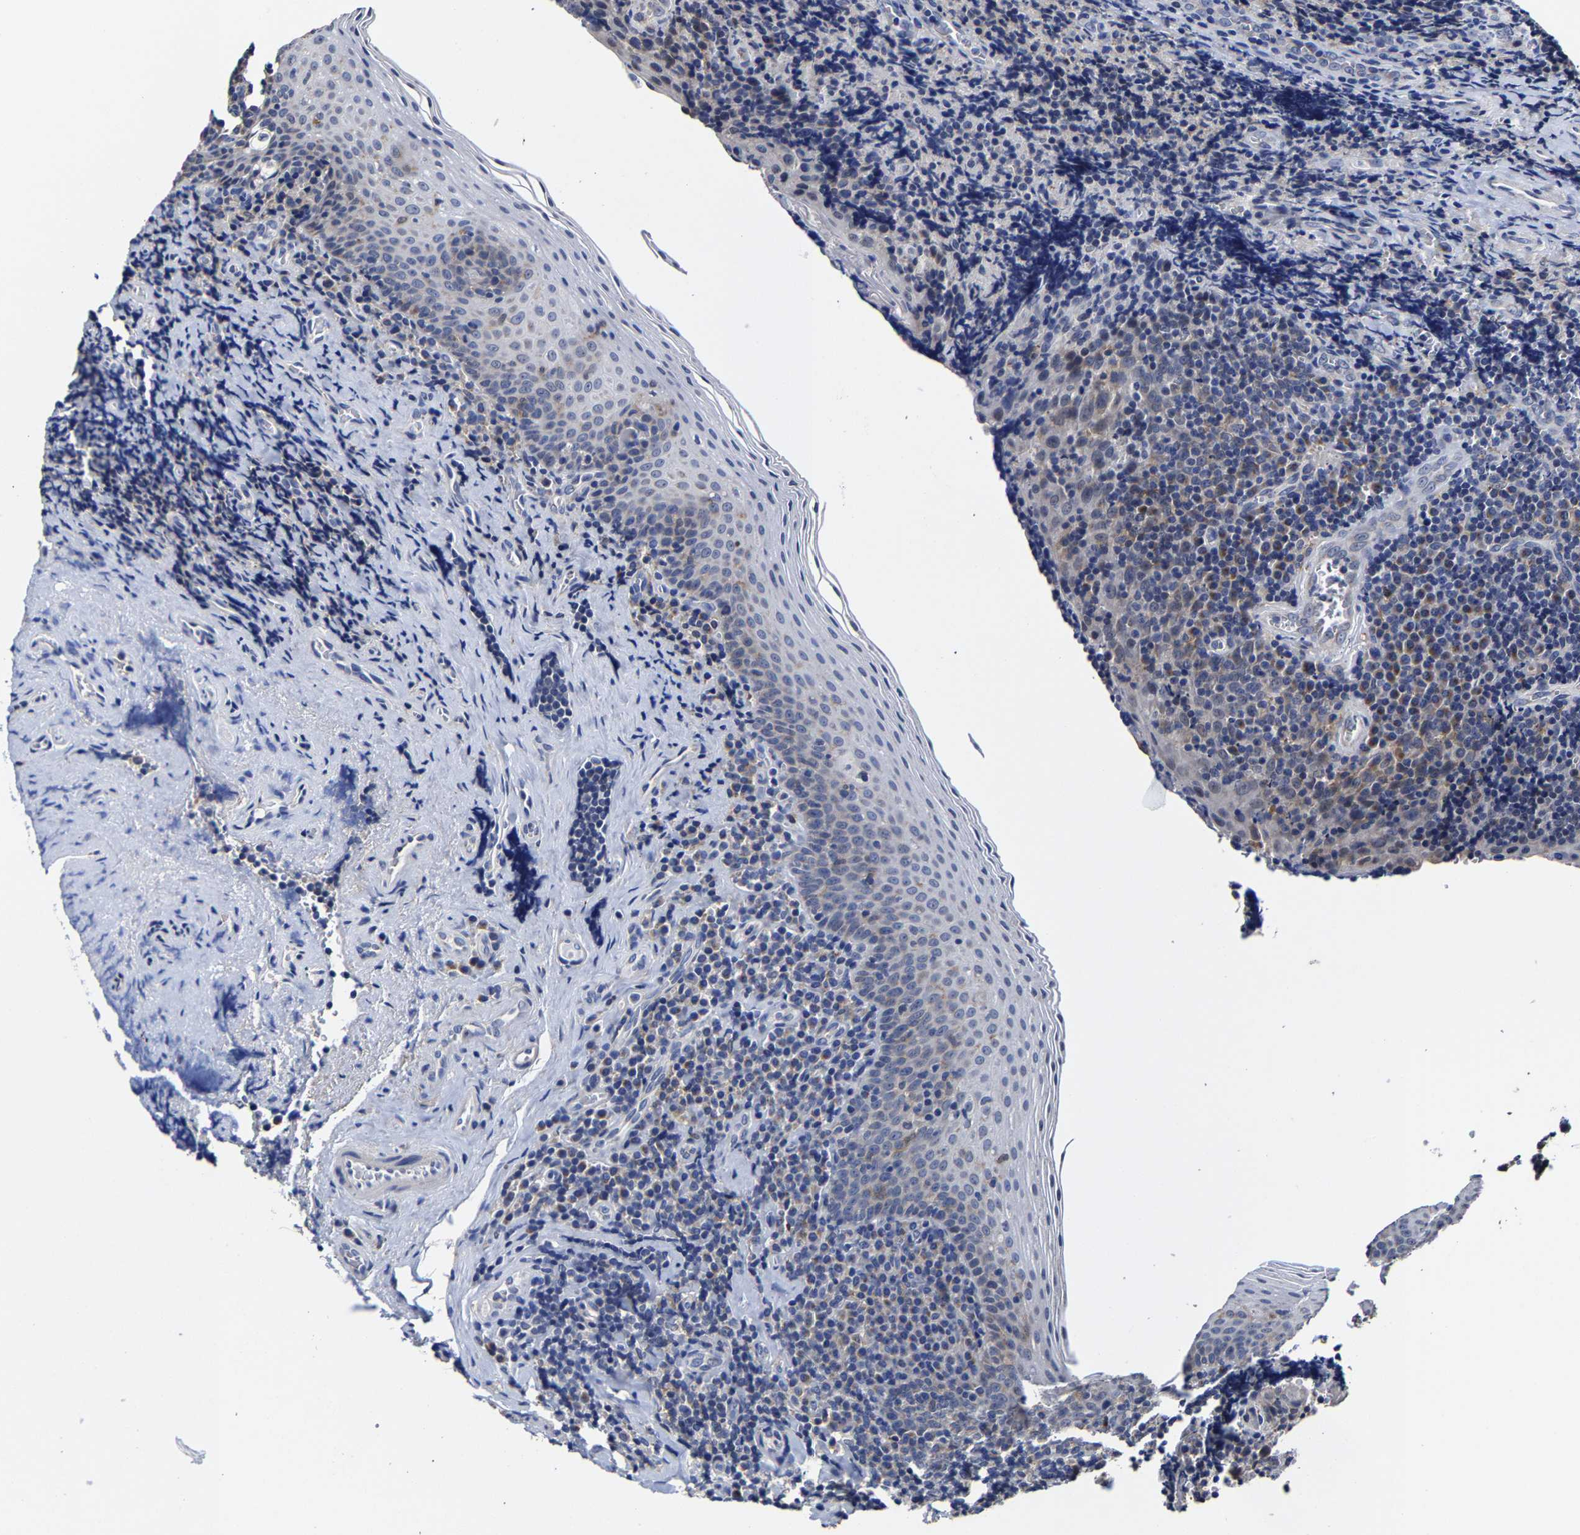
{"staining": {"intensity": "negative", "quantity": "none", "location": "none"}, "tissue": "tonsil", "cell_type": "Germinal center cells", "image_type": "normal", "snomed": [{"axis": "morphology", "description": "Normal tissue, NOS"}, {"axis": "morphology", "description": "Inflammation, NOS"}, {"axis": "topography", "description": "Tonsil"}], "caption": "Immunohistochemistry (IHC) histopathology image of normal human tonsil stained for a protein (brown), which displays no staining in germinal center cells. The staining is performed using DAB (3,3'-diaminobenzidine) brown chromogen with nuclei counter-stained in using hematoxylin.", "gene": "AASS", "patient": {"sex": "female", "age": 31}}